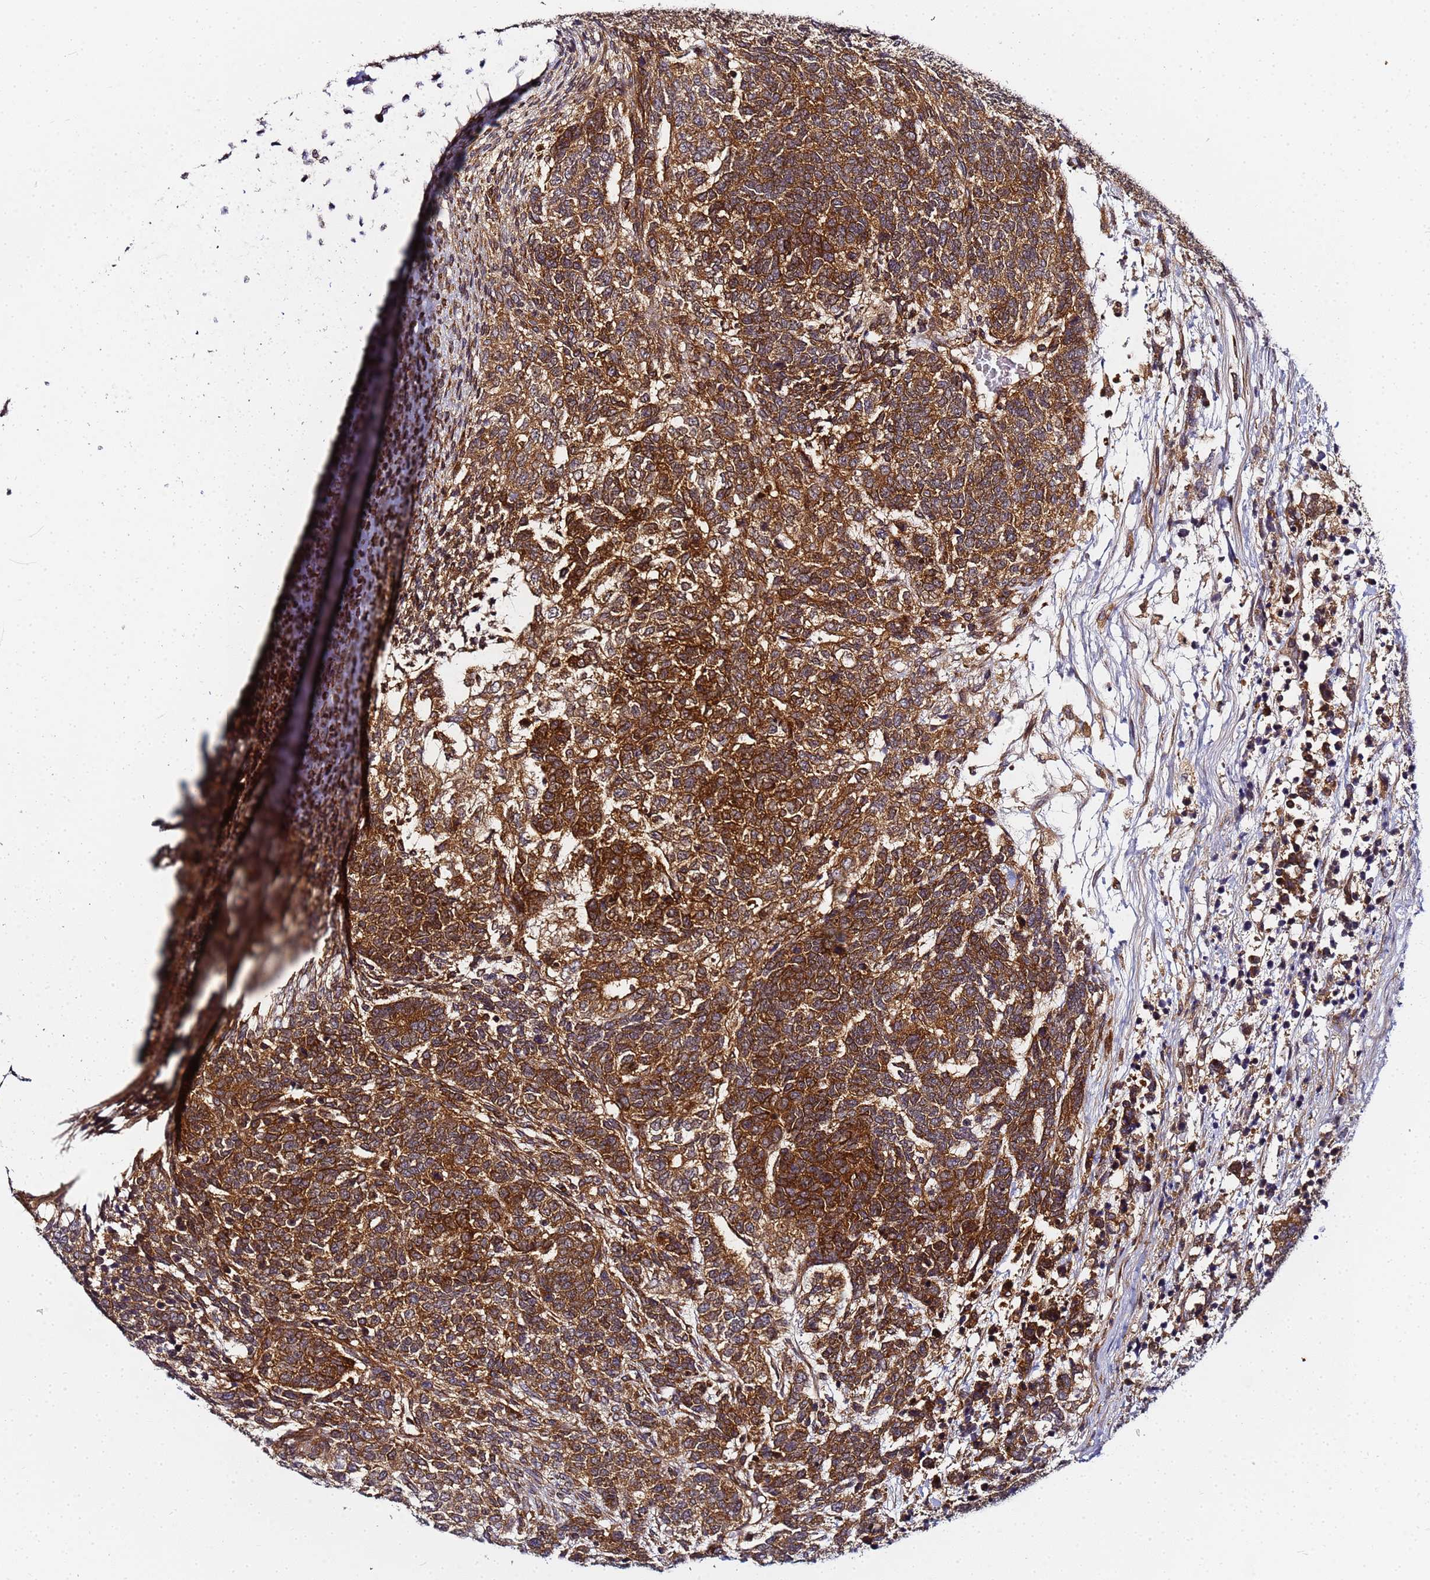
{"staining": {"intensity": "strong", "quantity": ">75%", "location": "cytoplasmic/membranous"}, "tissue": "testis cancer", "cell_type": "Tumor cells", "image_type": "cancer", "snomed": [{"axis": "morphology", "description": "Carcinoma, Embryonal, NOS"}, {"axis": "topography", "description": "Testis"}], "caption": "Testis cancer tissue demonstrates strong cytoplasmic/membranous positivity in about >75% of tumor cells, visualized by immunohistochemistry. (Stains: DAB (3,3'-diaminobenzidine) in brown, nuclei in blue, Microscopy: brightfield microscopy at high magnification).", "gene": "CHM", "patient": {"sex": "male", "age": 23}}